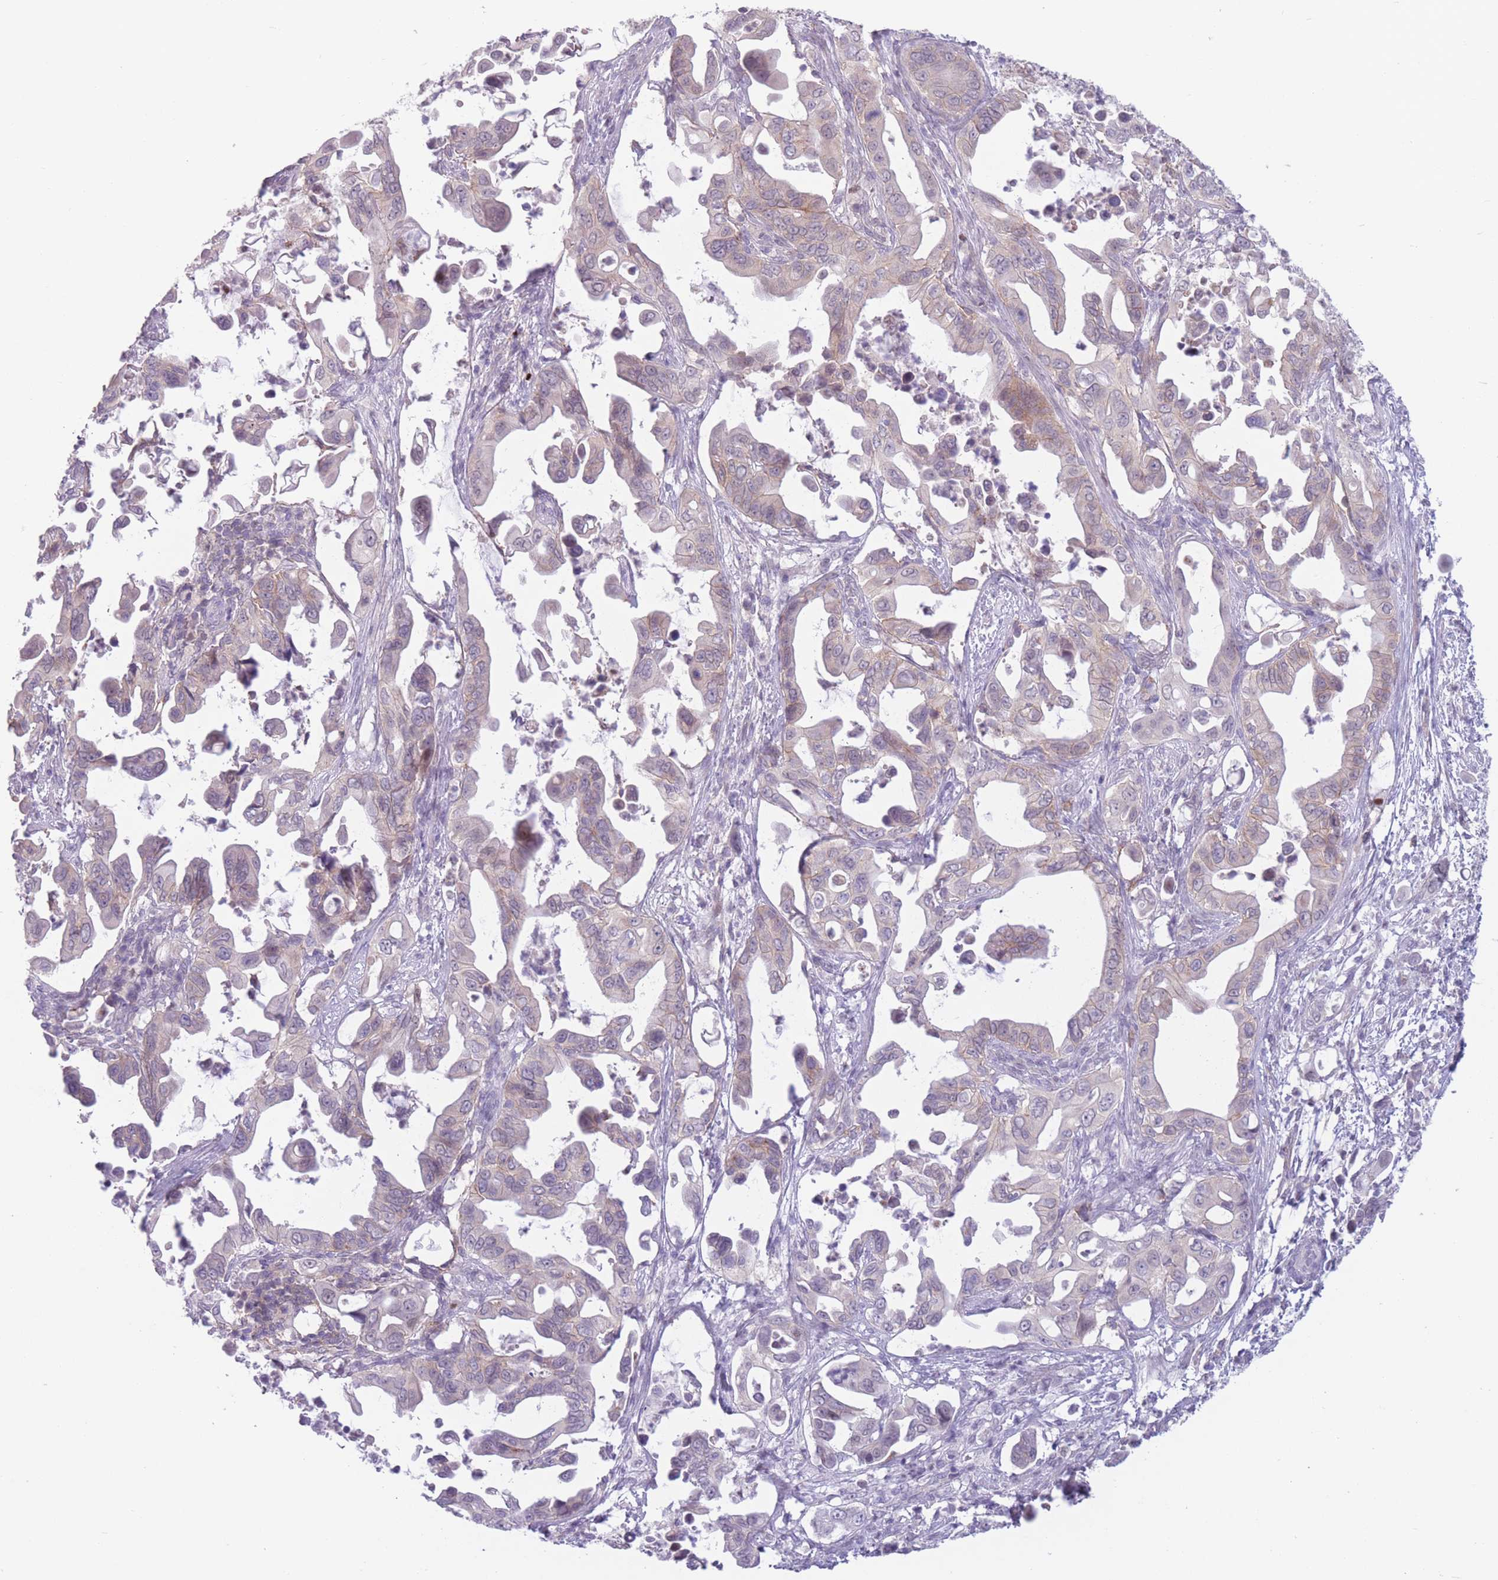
{"staining": {"intensity": "weak", "quantity": "<25%", "location": "cytoplasmic/membranous"}, "tissue": "pancreatic cancer", "cell_type": "Tumor cells", "image_type": "cancer", "snomed": [{"axis": "morphology", "description": "Adenocarcinoma, NOS"}, {"axis": "topography", "description": "Pancreas"}], "caption": "This histopathology image is of pancreatic cancer (adenocarcinoma) stained with IHC to label a protein in brown with the nuclei are counter-stained blue. There is no expression in tumor cells. (Brightfield microscopy of DAB immunohistochemistry (IHC) at high magnification).", "gene": "ZNF439", "patient": {"sex": "male", "age": 61}}